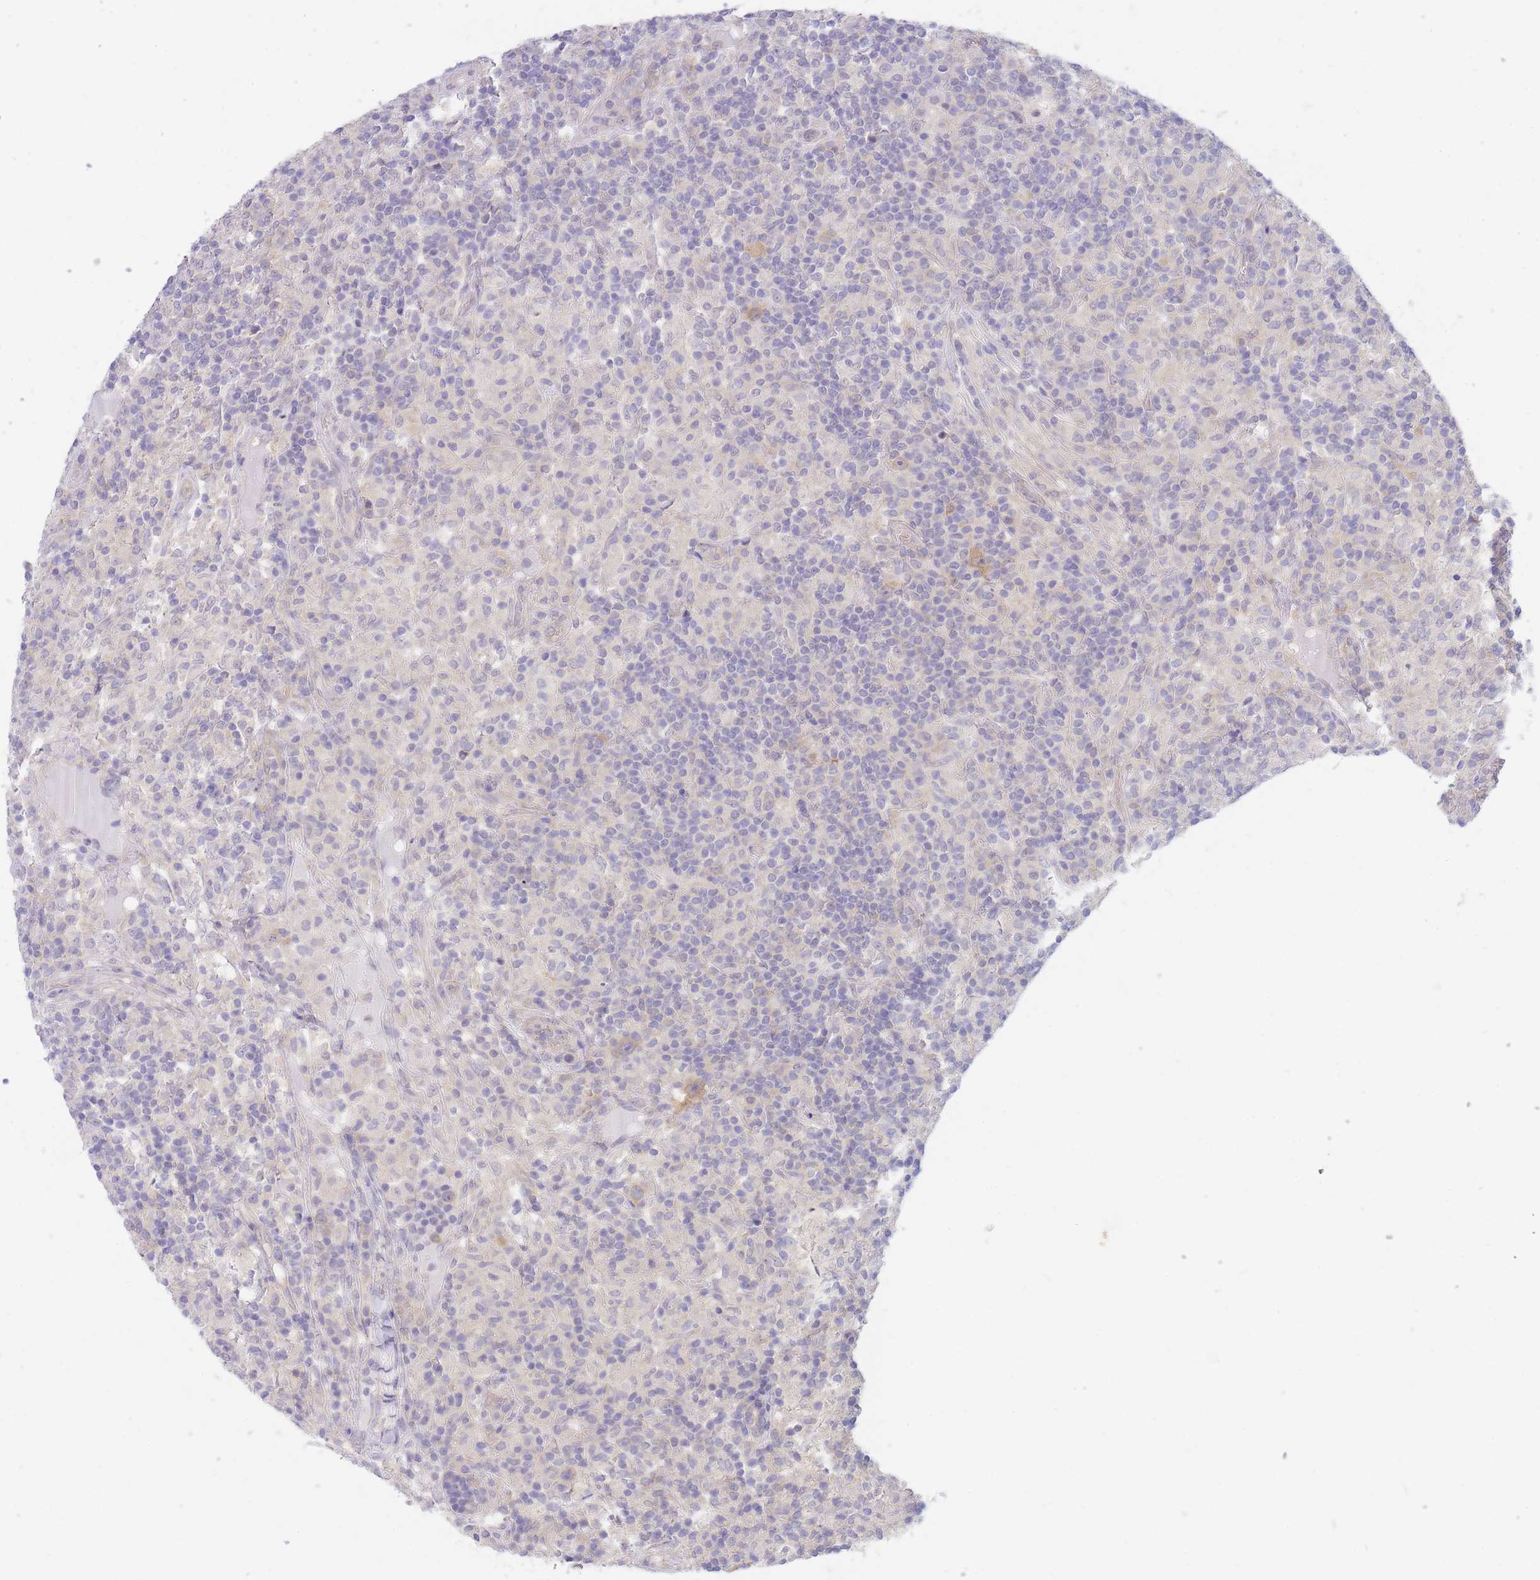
{"staining": {"intensity": "weak", "quantity": ">75%", "location": "cytoplasmic/membranous"}, "tissue": "lymphoma", "cell_type": "Tumor cells", "image_type": "cancer", "snomed": [{"axis": "morphology", "description": "Hodgkin's disease, NOS"}, {"axis": "topography", "description": "Lymph node"}], "caption": "A micrograph showing weak cytoplasmic/membranous positivity in approximately >75% of tumor cells in Hodgkin's disease, as visualized by brown immunohistochemical staining.", "gene": "SUGT1", "patient": {"sex": "male", "age": 70}}